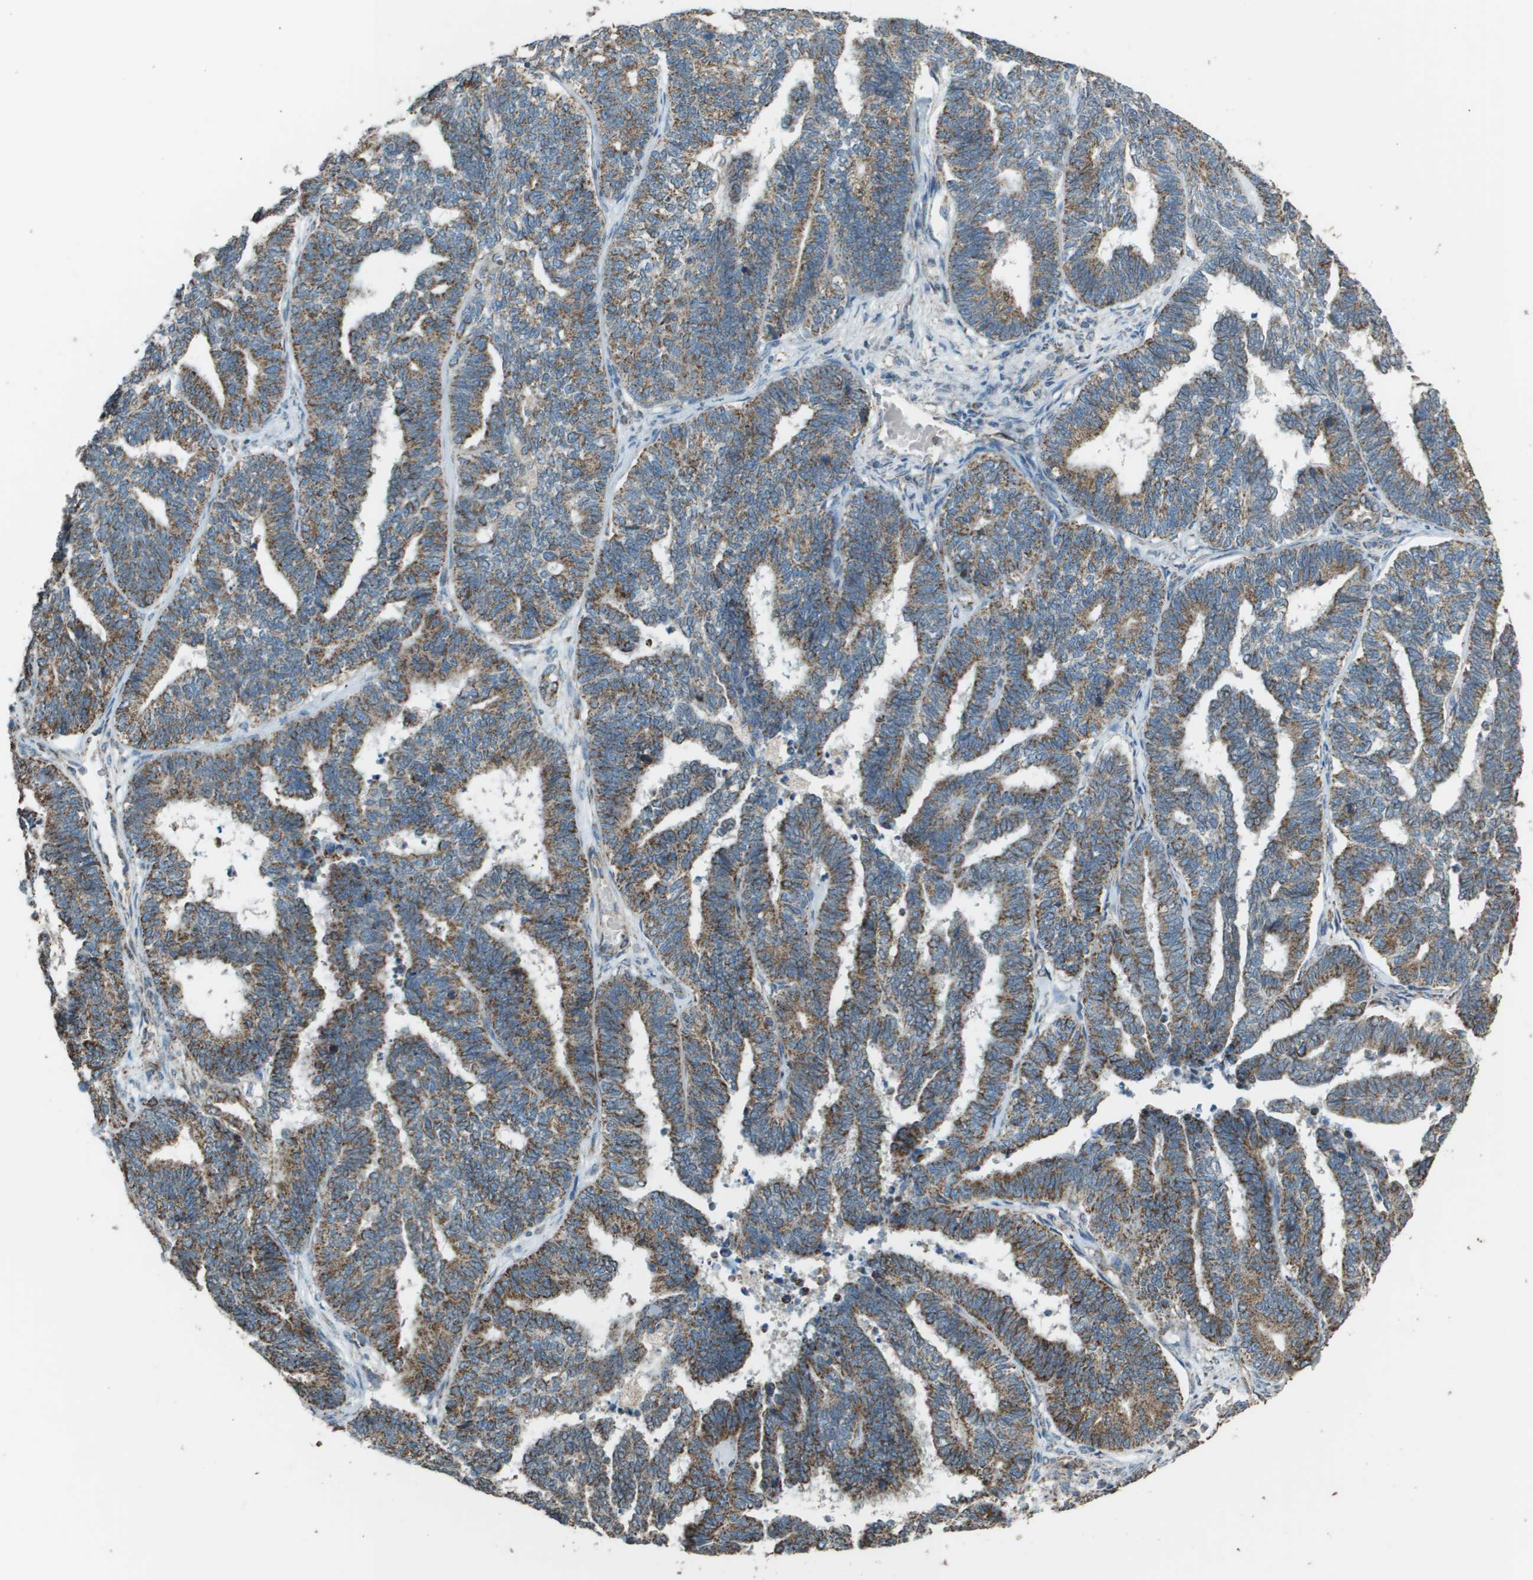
{"staining": {"intensity": "moderate", "quantity": ">75%", "location": "cytoplasmic/membranous"}, "tissue": "endometrial cancer", "cell_type": "Tumor cells", "image_type": "cancer", "snomed": [{"axis": "morphology", "description": "Adenocarcinoma, NOS"}, {"axis": "topography", "description": "Endometrium"}], "caption": "Moderate cytoplasmic/membranous staining for a protein is present in about >75% of tumor cells of endometrial cancer (adenocarcinoma) using immunohistochemistry (IHC).", "gene": "FH", "patient": {"sex": "female", "age": 70}}